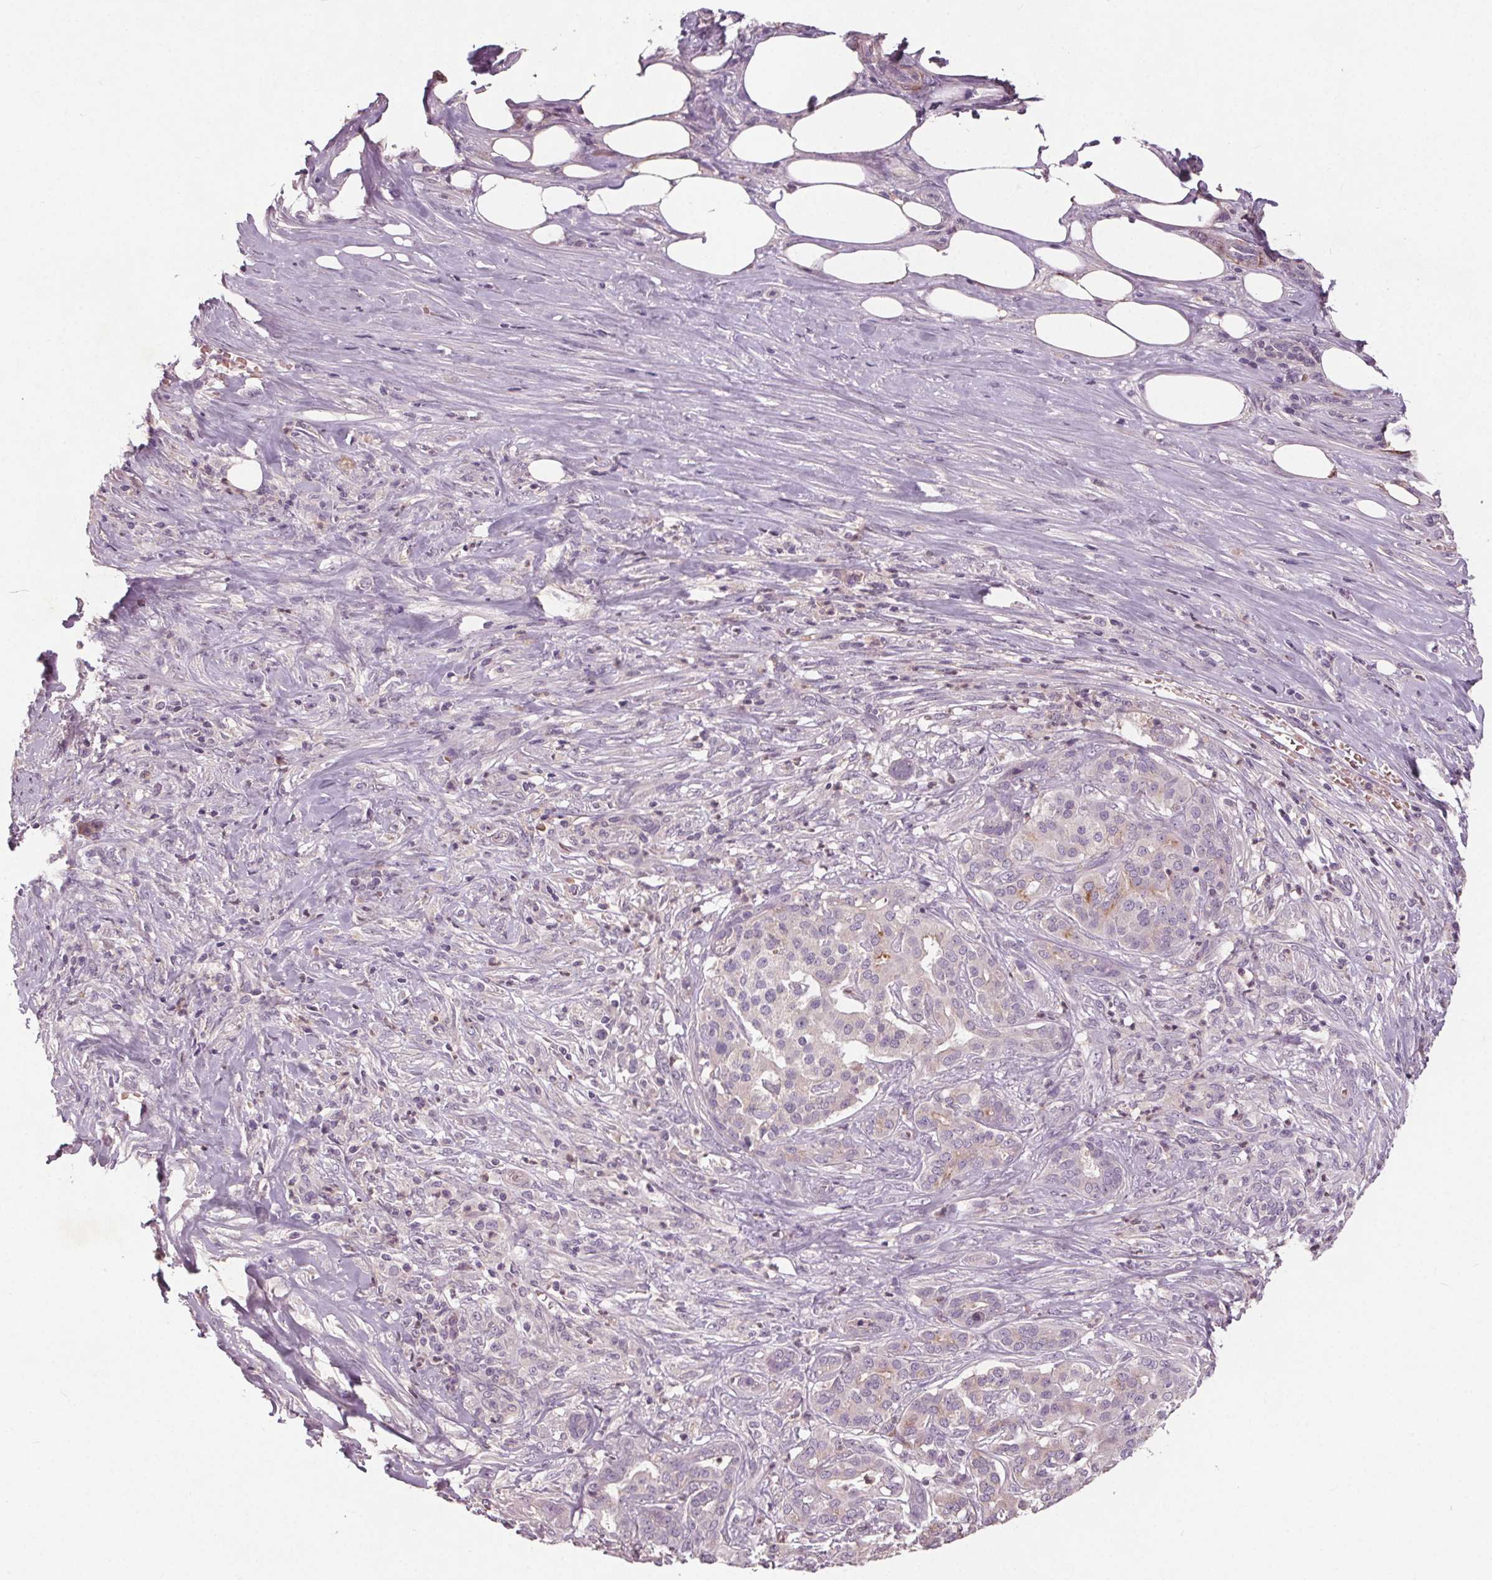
{"staining": {"intensity": "negative", "quantity": "none", "location": "none"}, "tissue": "pancreatic cancer", "cell_type": "Tumor cells", "image_type": "cancer", "snomed": [{"axis": "morphology", "description": "Normal tissue, NOS"}, {"axis": "morphology", "description": "Inflammation, NOS"}, {"axis": "morphology", "description": "Adenocarcinoma, NOS"}, {"axis": "topography", "description": "Pancreas"}], "caption": "Immunohistochemical staining of pancreatic adenocarcinoma exhibits no significant expression in tumor cells.", "gene": "PDGFD", "patient": {"sex": "male", "age": 57}}